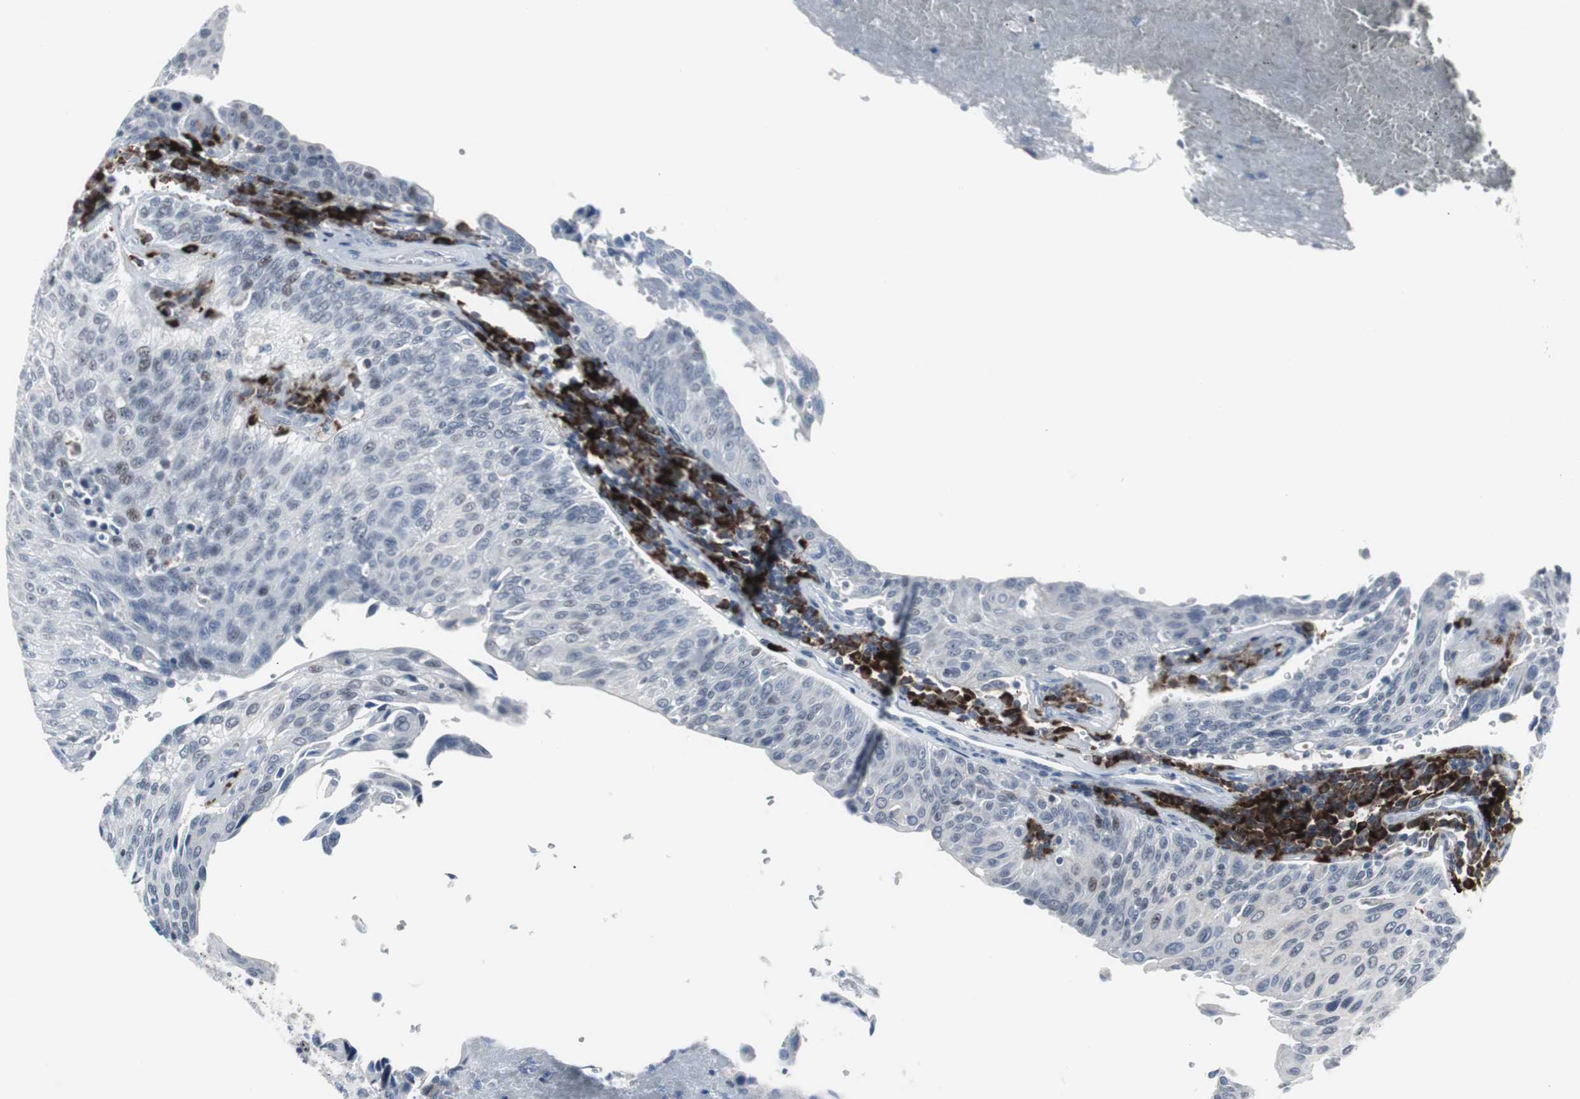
{"staining": {"intensity": "negative", "quantity": "none", "location": "none"}, "tissue": "urothelial cancer", "cell_type": "Tumor cells", "image_type": "cancer", "snomed": [{"axis": "morphology", "description": "Urothelial carcinoma, High grade"}, {"axis": "topography", "description": "Urinary bladder"}], "caption": "A high-resolution image shows immunohistochemistry staining of urothelial carcinoma (high-grade), which exhibits no significant positivity in tumor cells.", "gene": "DOK1", "patient": {"sex": "male", "age": 66}}